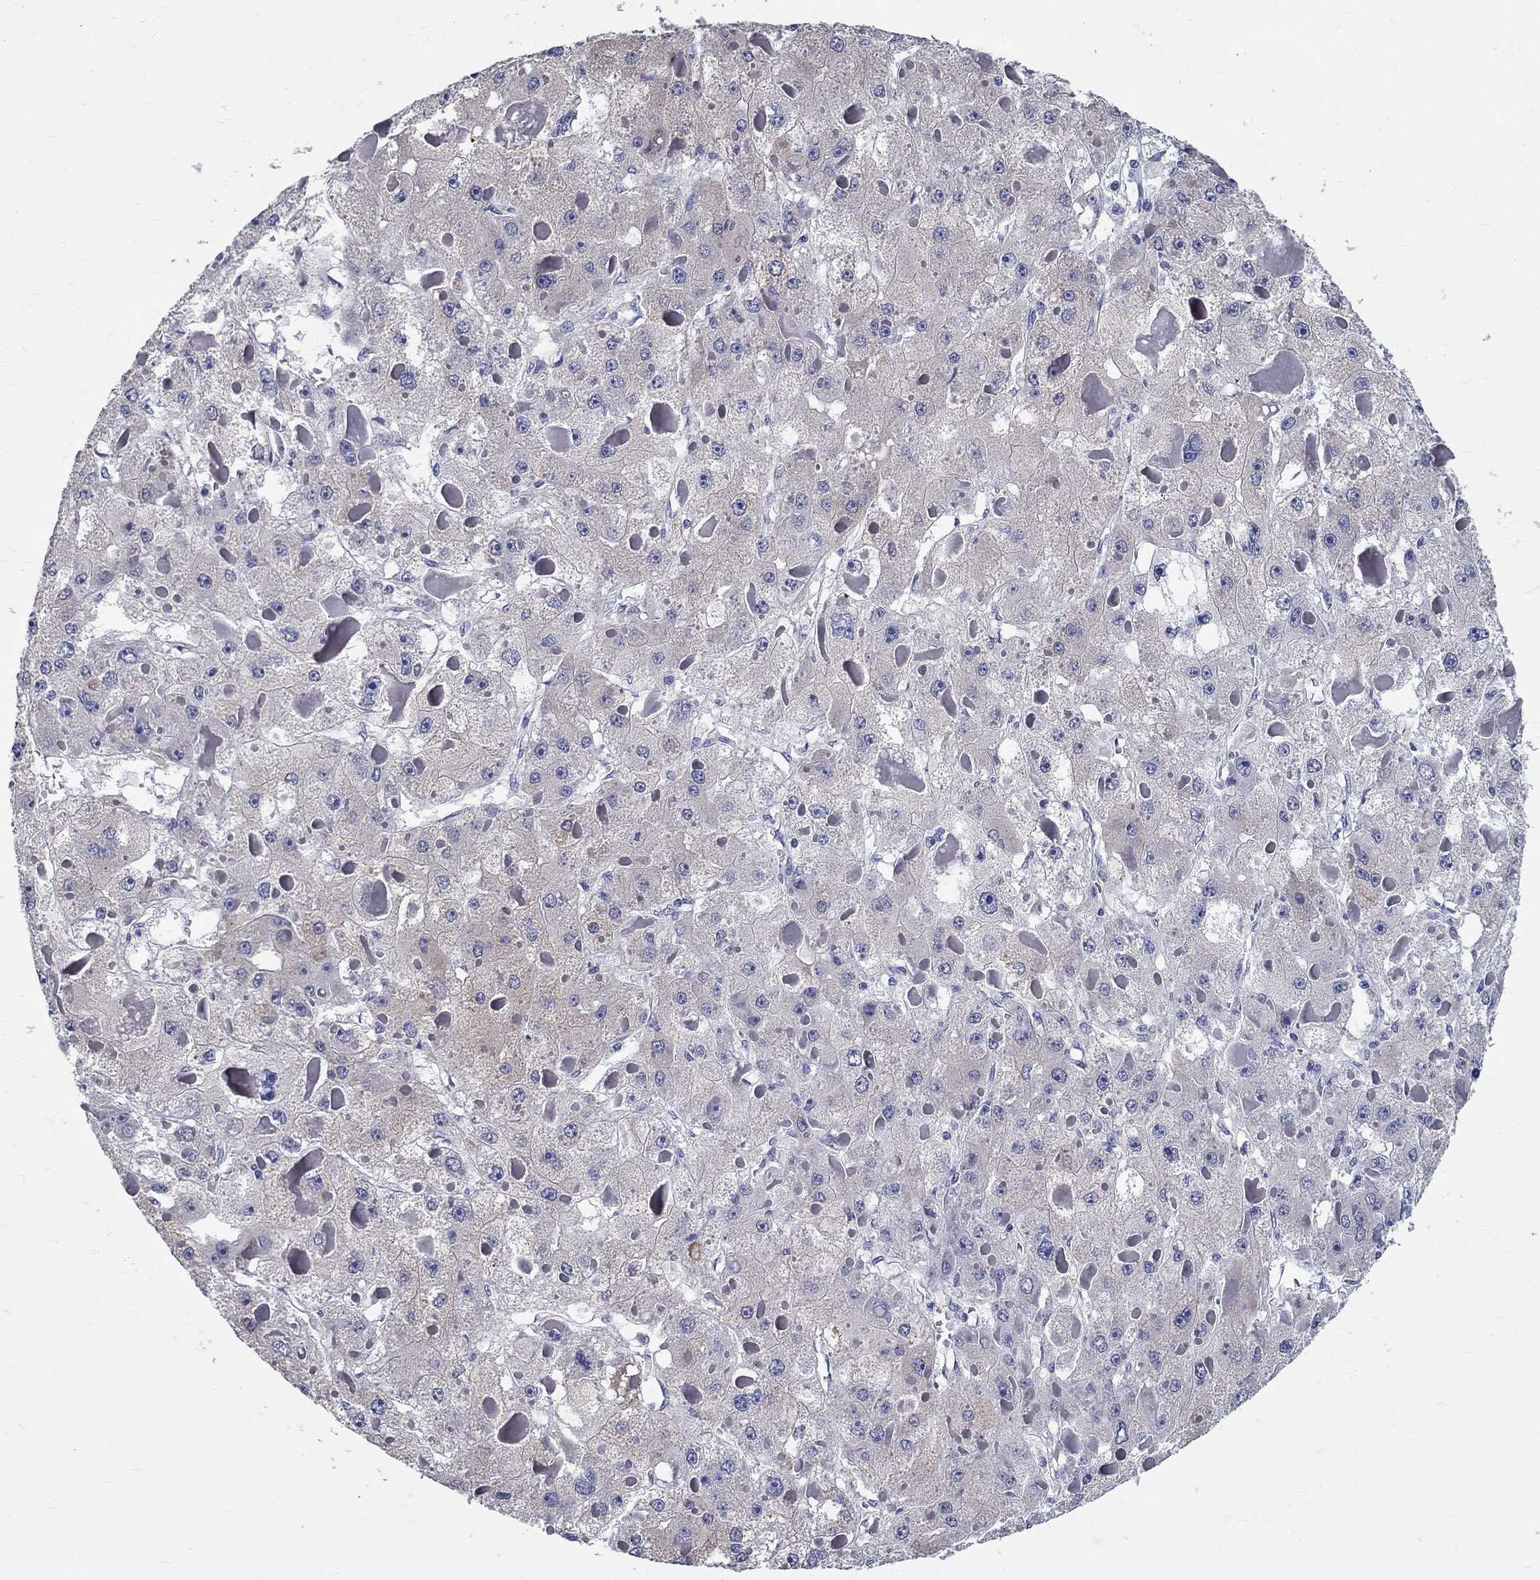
{"staining": {"intensity": "negative", "quantity": "none", "location": "none"}, "tissue": "liver cancer", "cell_type": "Tumor cells", "image_type": "cancer", "snomed": [{"axis": "morphology", "description": "Carcinoma, Hepatocellular, NOS"}, {"axis": "topography", "description": "Liver"}], "caption": "Immunohistochemistry (IHC) image of neoplastic tissue: human liver cancer (hepatocellular carcinoma) stained with DAB (3,3'-diaminobenzidine) exhibits no significant protein expression in tumor cells.", "gene": "TGM4", "patient": {"sex": "female", "age": 73}}